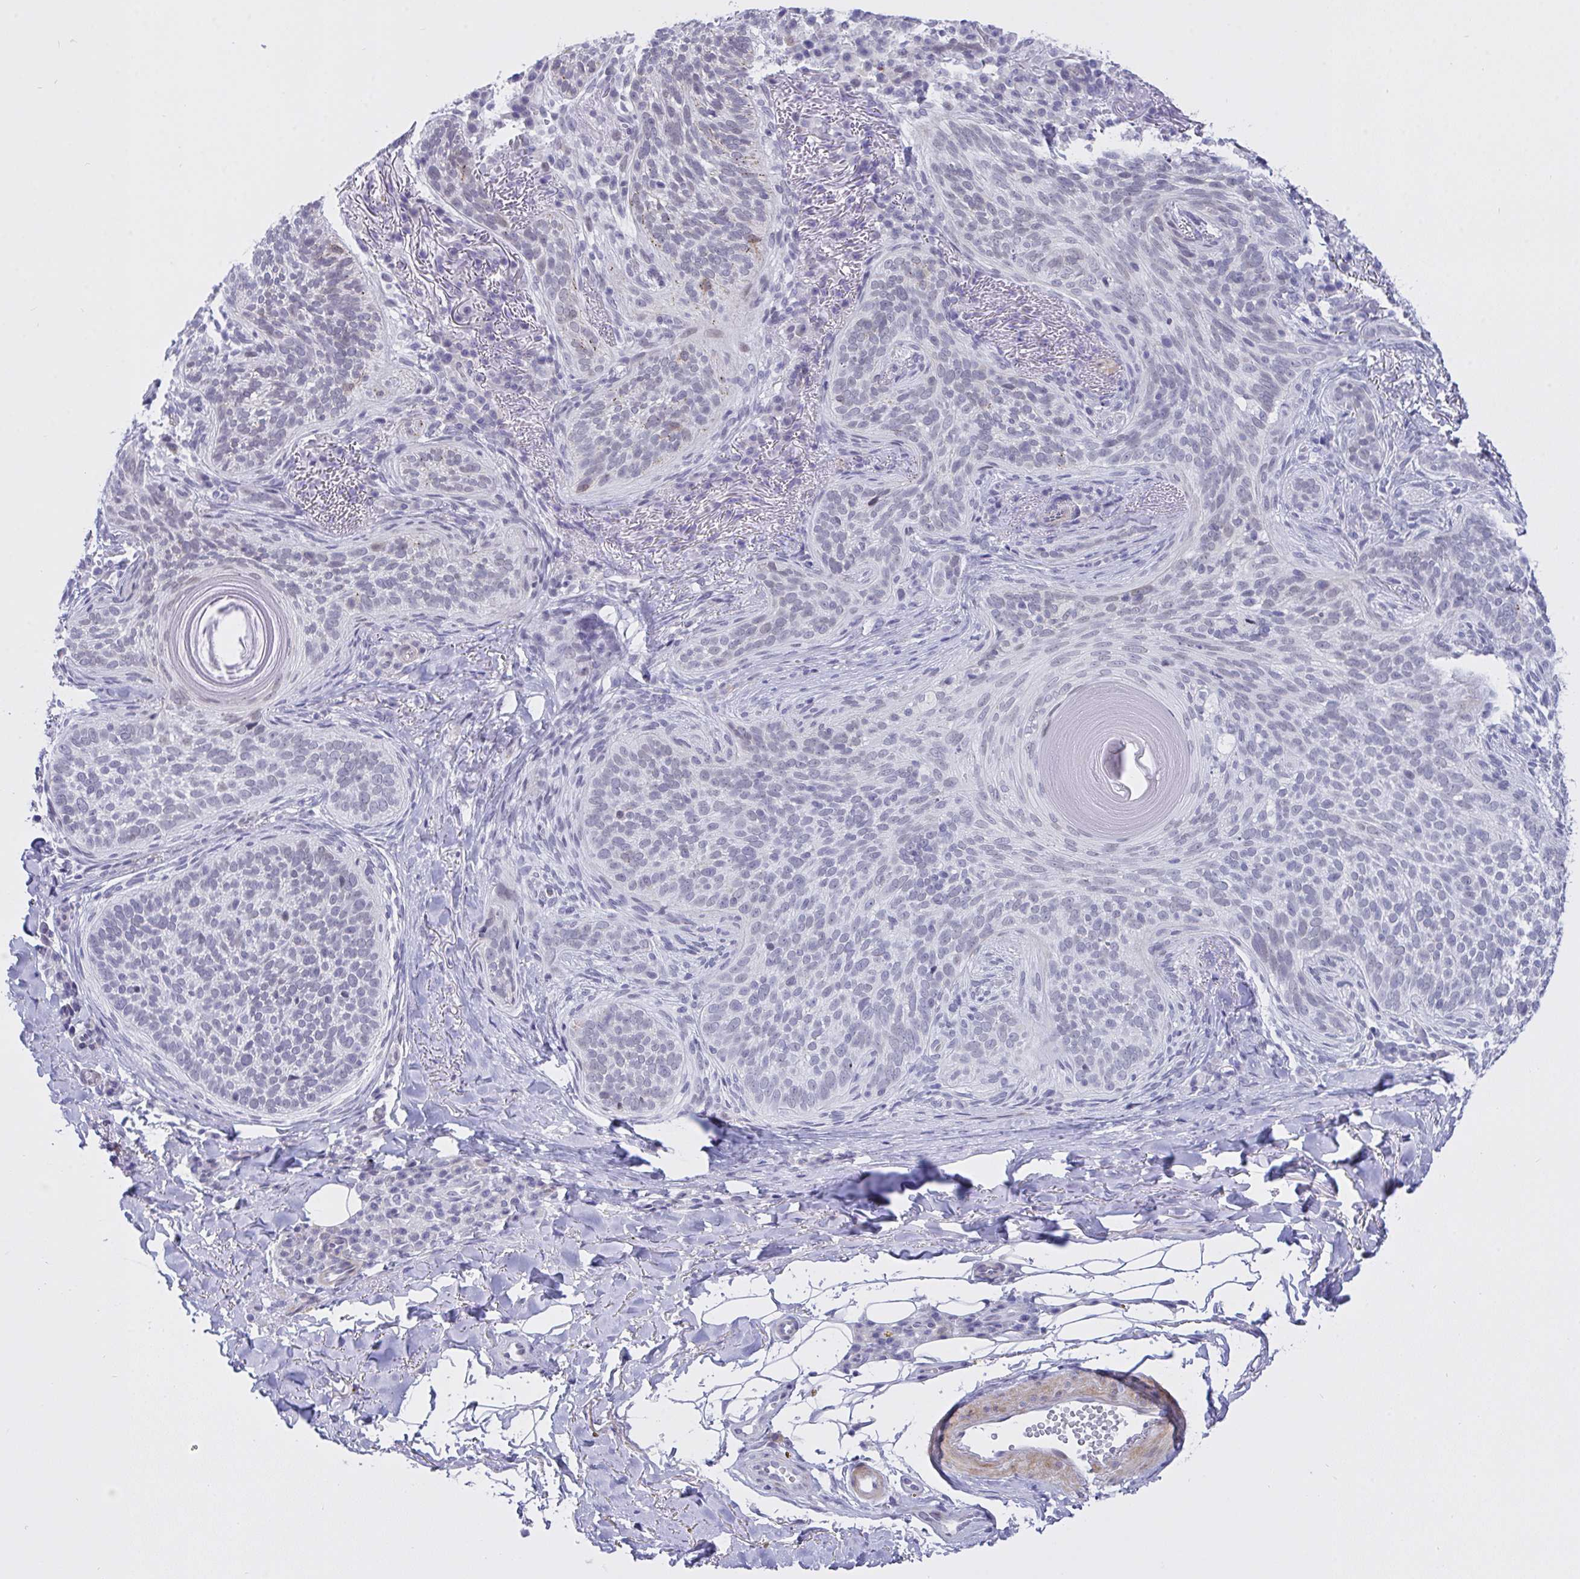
{"staining": {"intensity": "negative", "quantity": "none", "location": "none"}, "tissue": "skin cancer", "cell_type": "Tumor cells", "image_type": "cancer", "snomed": [{"axis": "morphology", "description": "Basal cell carcinoma"}, {"axis": "topography", "description": "Skin"}, {"axis": "topography", "description": "Skin of head"}], "caption": "This is an immunohistochemistry photomicrograph of skin basal cell carcinoma. There is no expression in tumor cells.", "gene": "FBXL22", "patient": {"sex": "male", "age": 62}}